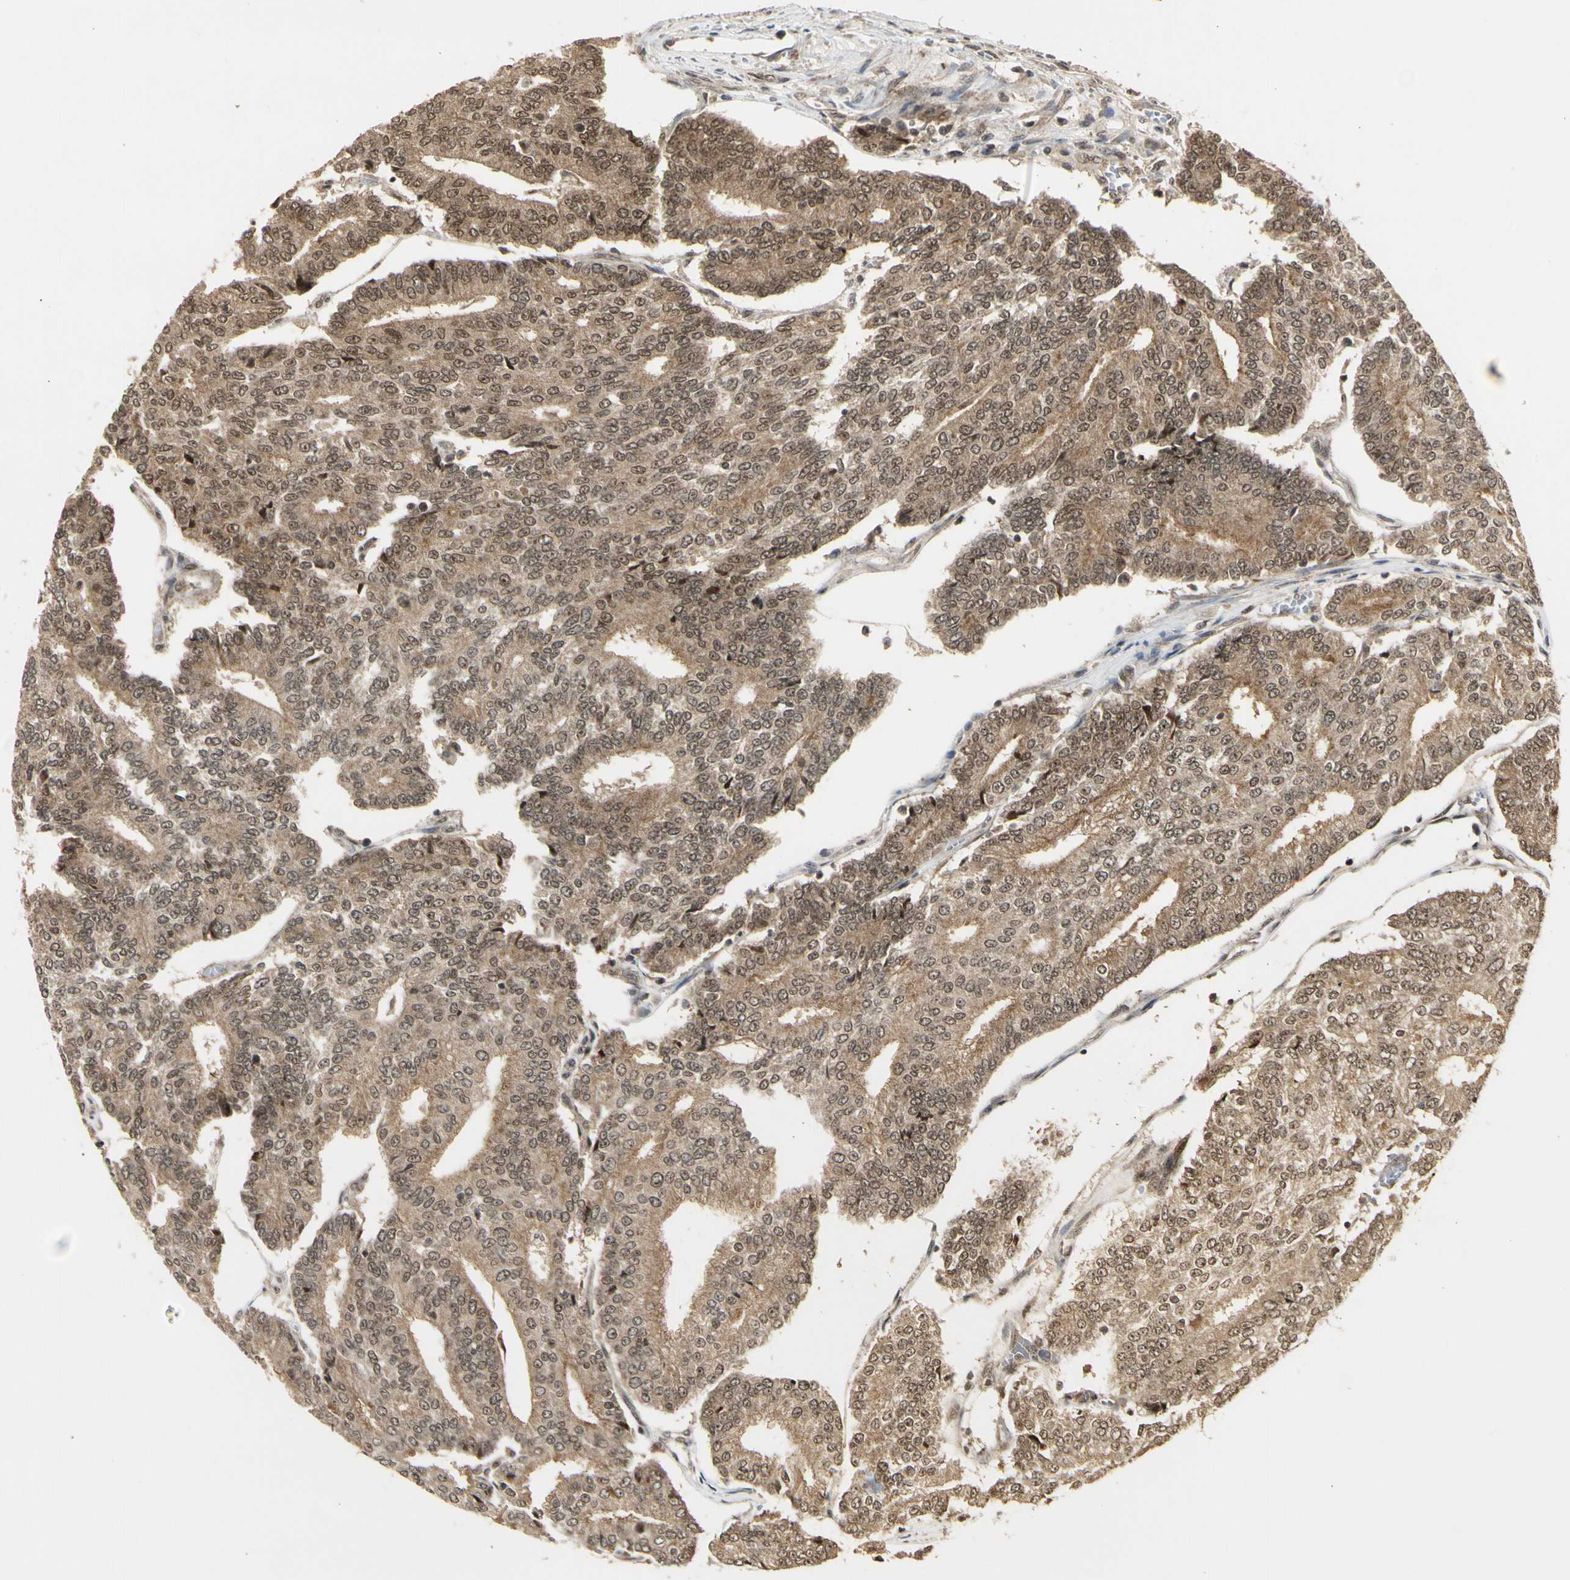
{"staining": {"intensity": "moderate", "quantity": "<25%", "location": "cytoplasmic/membranous,nuclear"}, "tissue": "prostate cancer", "cell_type": "Tumor cells", "image_type": "cancer", "snomed": [{"axis": "morphology", "description": "Adenocarcinoma, High grade"}, {"axis": "topography", "description": "Prostate"}], "caption": "Immunohistochemical staining of human prostate cancer (high-grade adenocarcinoma) exhibits moderate cytoplasmic/membranous and nuclear protein expression in approximately <25% of tumor cells.", "gene": "ZNF135", "patient": {"sex": "male", "age": 55}}